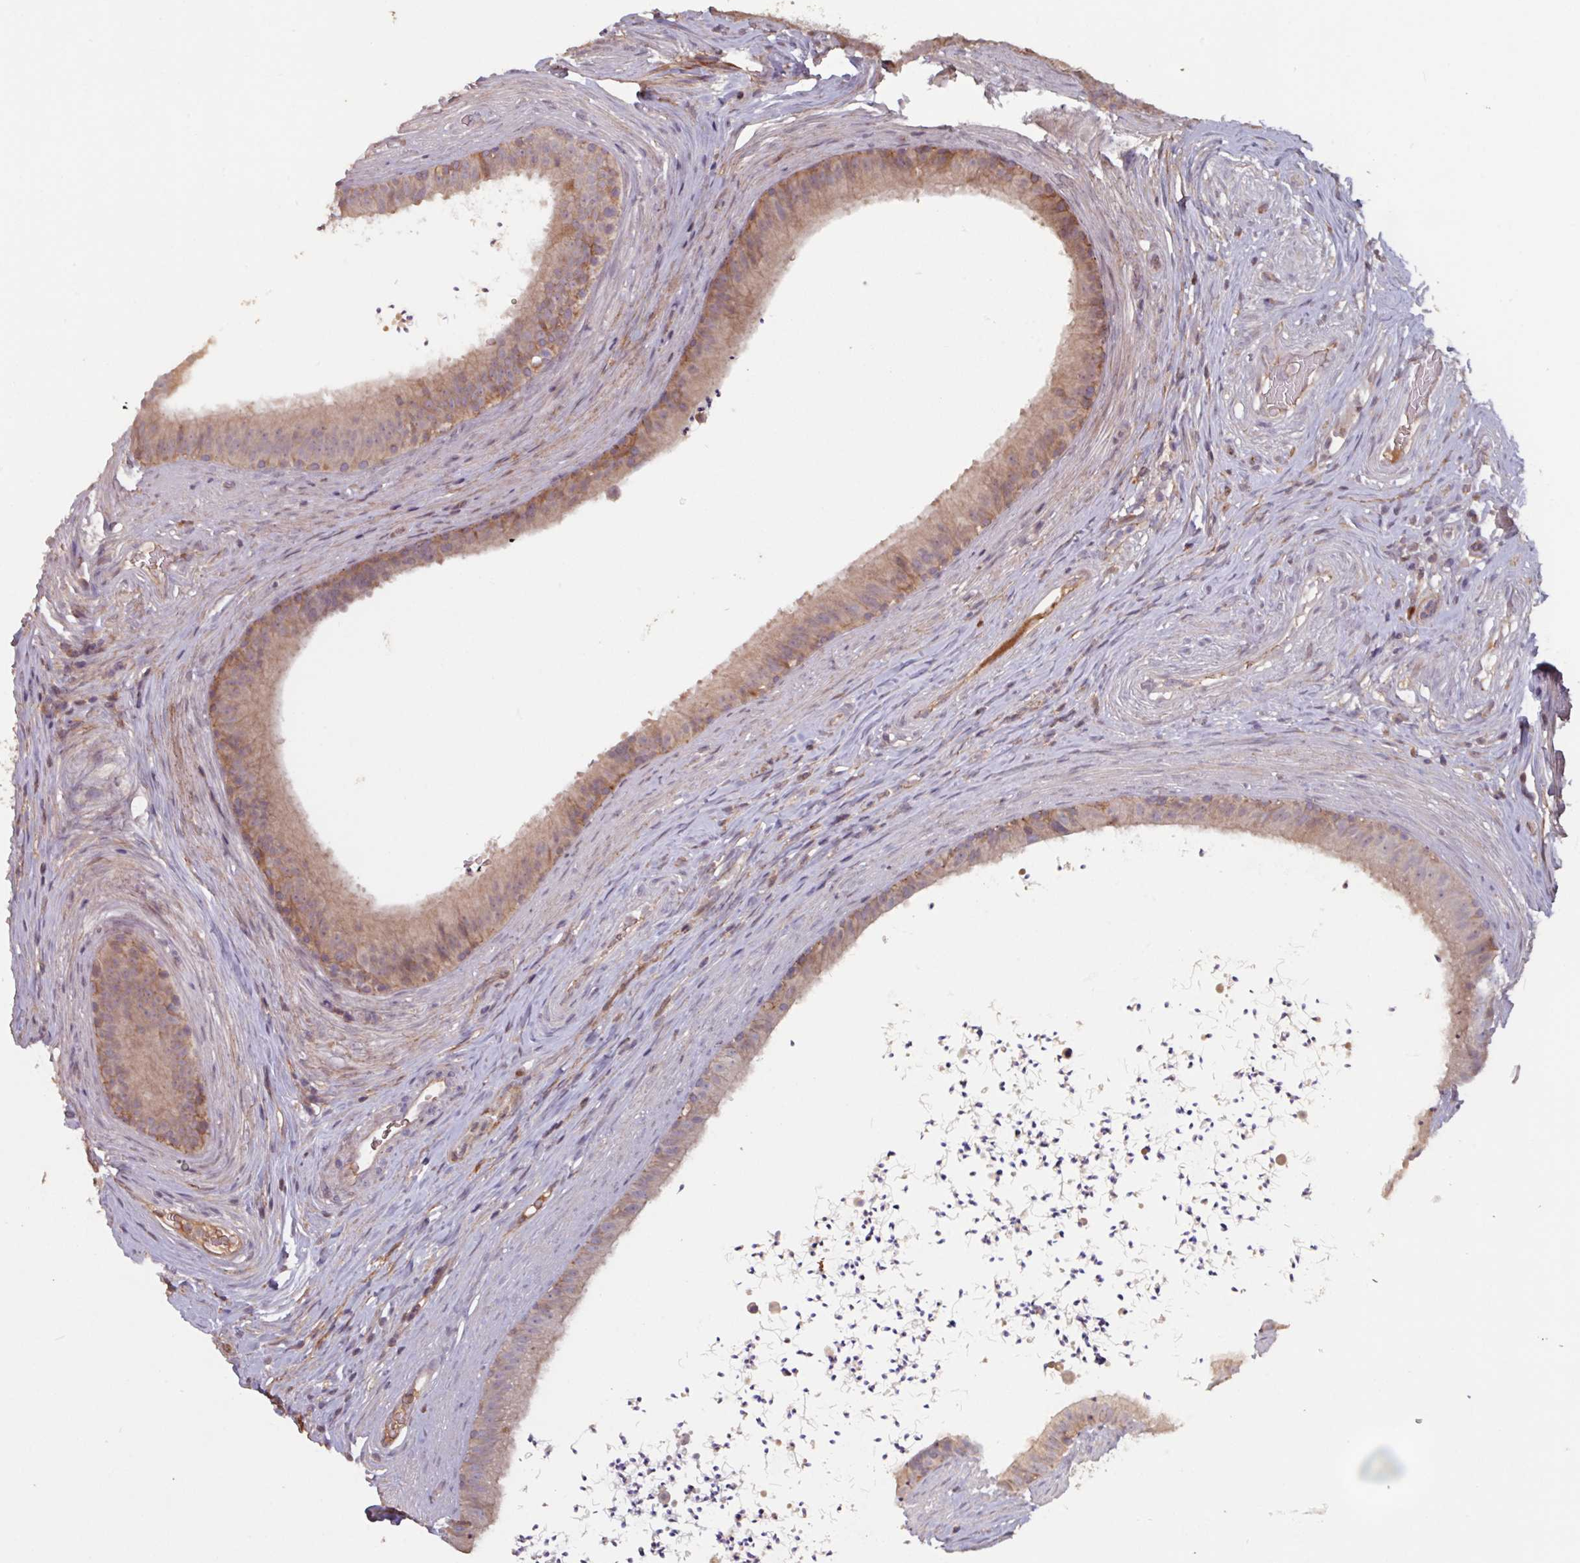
{"staining": {"intensity": "weak", "quantity": ">75%", "location": "cytoplasmic/membranous"}, "tissue": "epididymis", "cell_type": "Glandular cells", "image_type": "normal", "snomed": [{"axis": "morphology", "description": "Normal tissue, NOS"}, {"axis": "topography", "description": "Testis"}, {"axis": "topography", "description": "Epididymis"}], "caption": "DAB (3,3'-diaminobenzidine) immunohistochemical staining of unremarkable human epididymis reveals weak cytoplasmic/membranous protein expression in about >75% of glandular cells.", "gene": "TMEM88", "patient": {"sex": "male", "age": 41}}